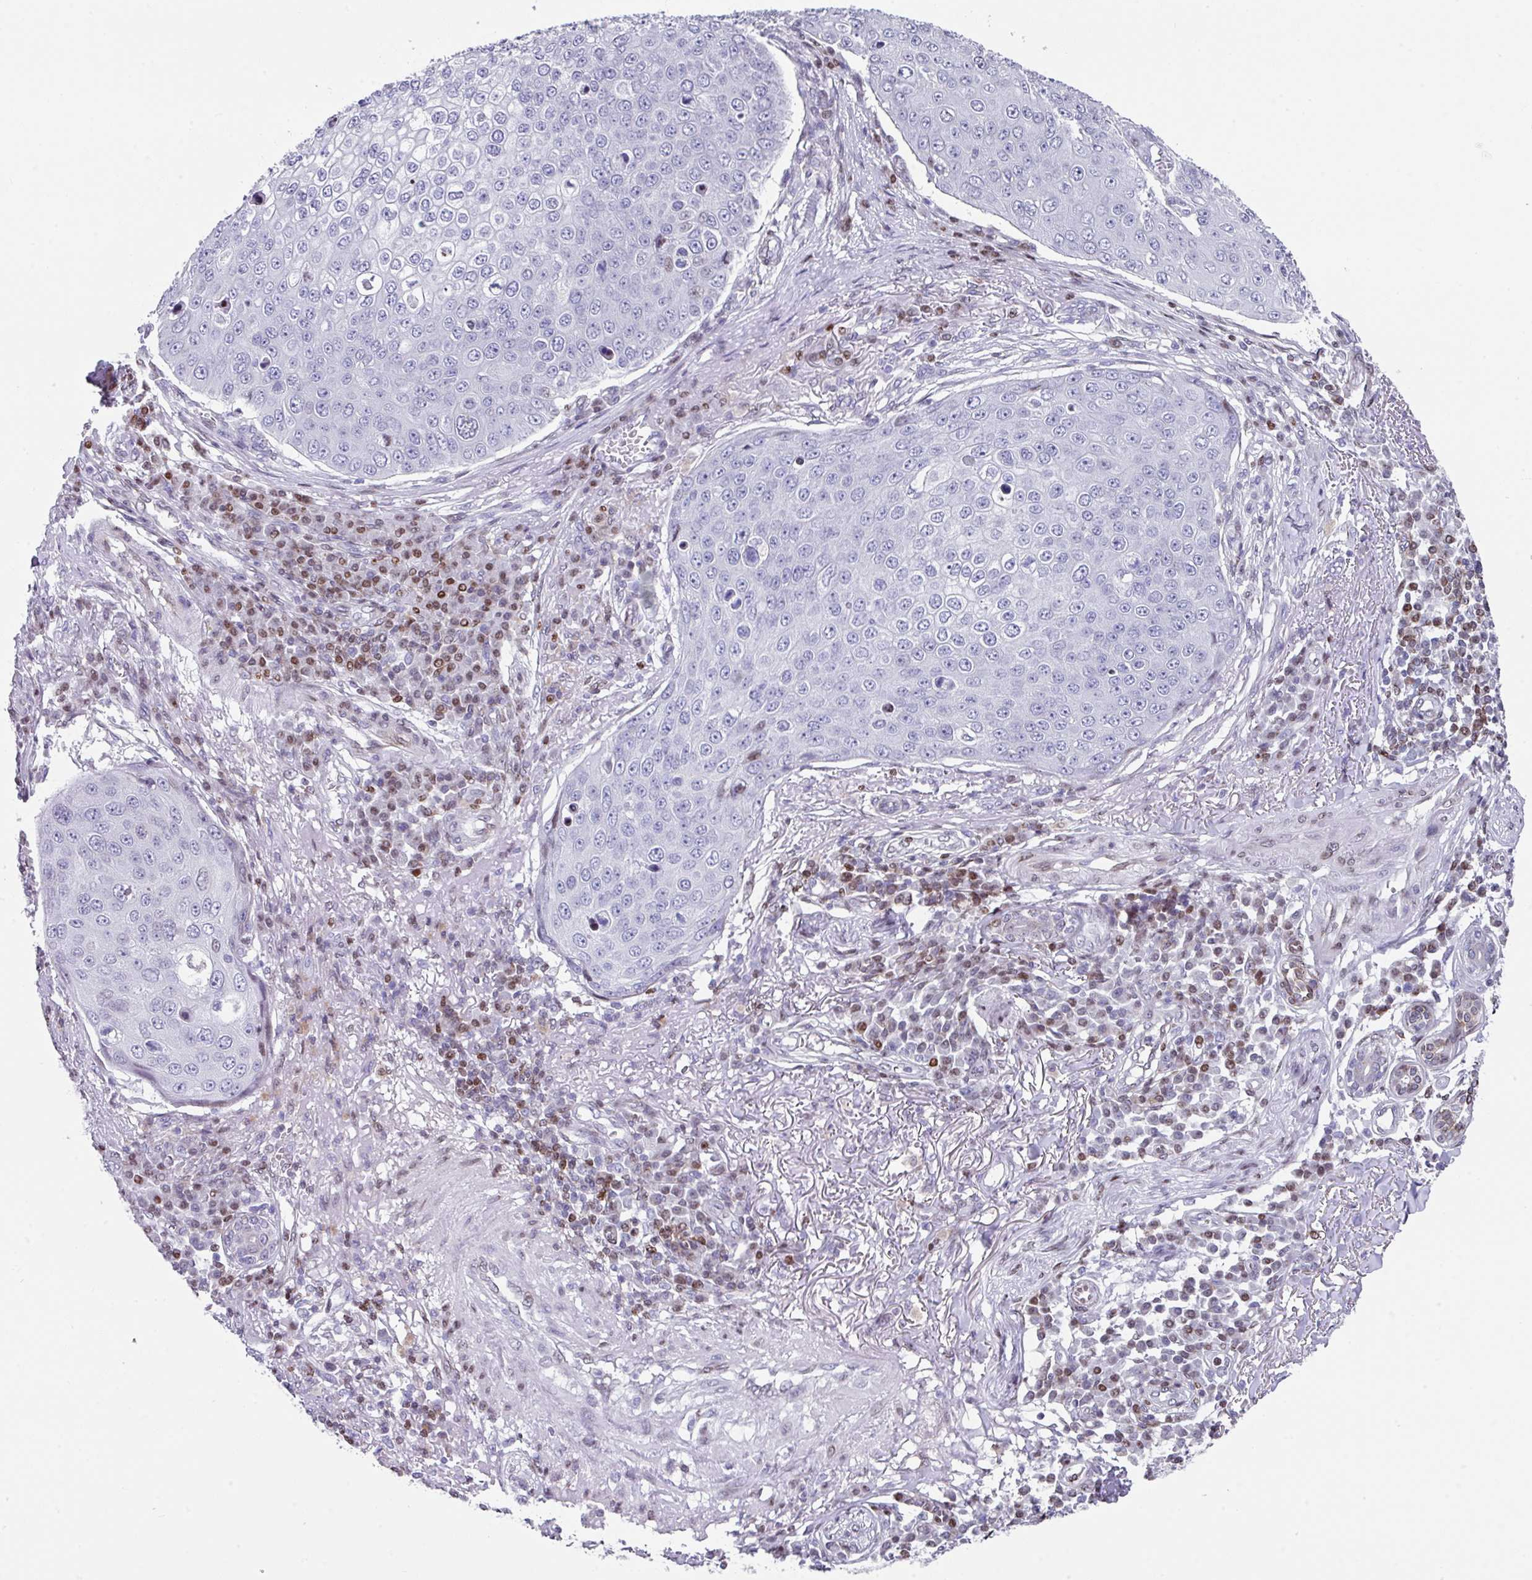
{"staining": {"intensity": "negative", "quantity": "none", "location": "none"}, "tissue": "skin cancer", "cell_type": "Tumor cells", "image_type": "cancer", "snomed": [{"axis": "morphology", "description": "Squamous cell carcinoma, NOS"}, {"axis": "topography", "description": "Skin"}], "caption": "An immunohistochemistry histopathology image of squamous cell carcinoma (skin) is shown. There is no staining in tumor cells of squamous cell carcinoma (skin). (Immunohistochemistry, brightfield microscopy, high magnification).", "gene": "TCF3", "patient": {"sex": "male", "age": 71}}